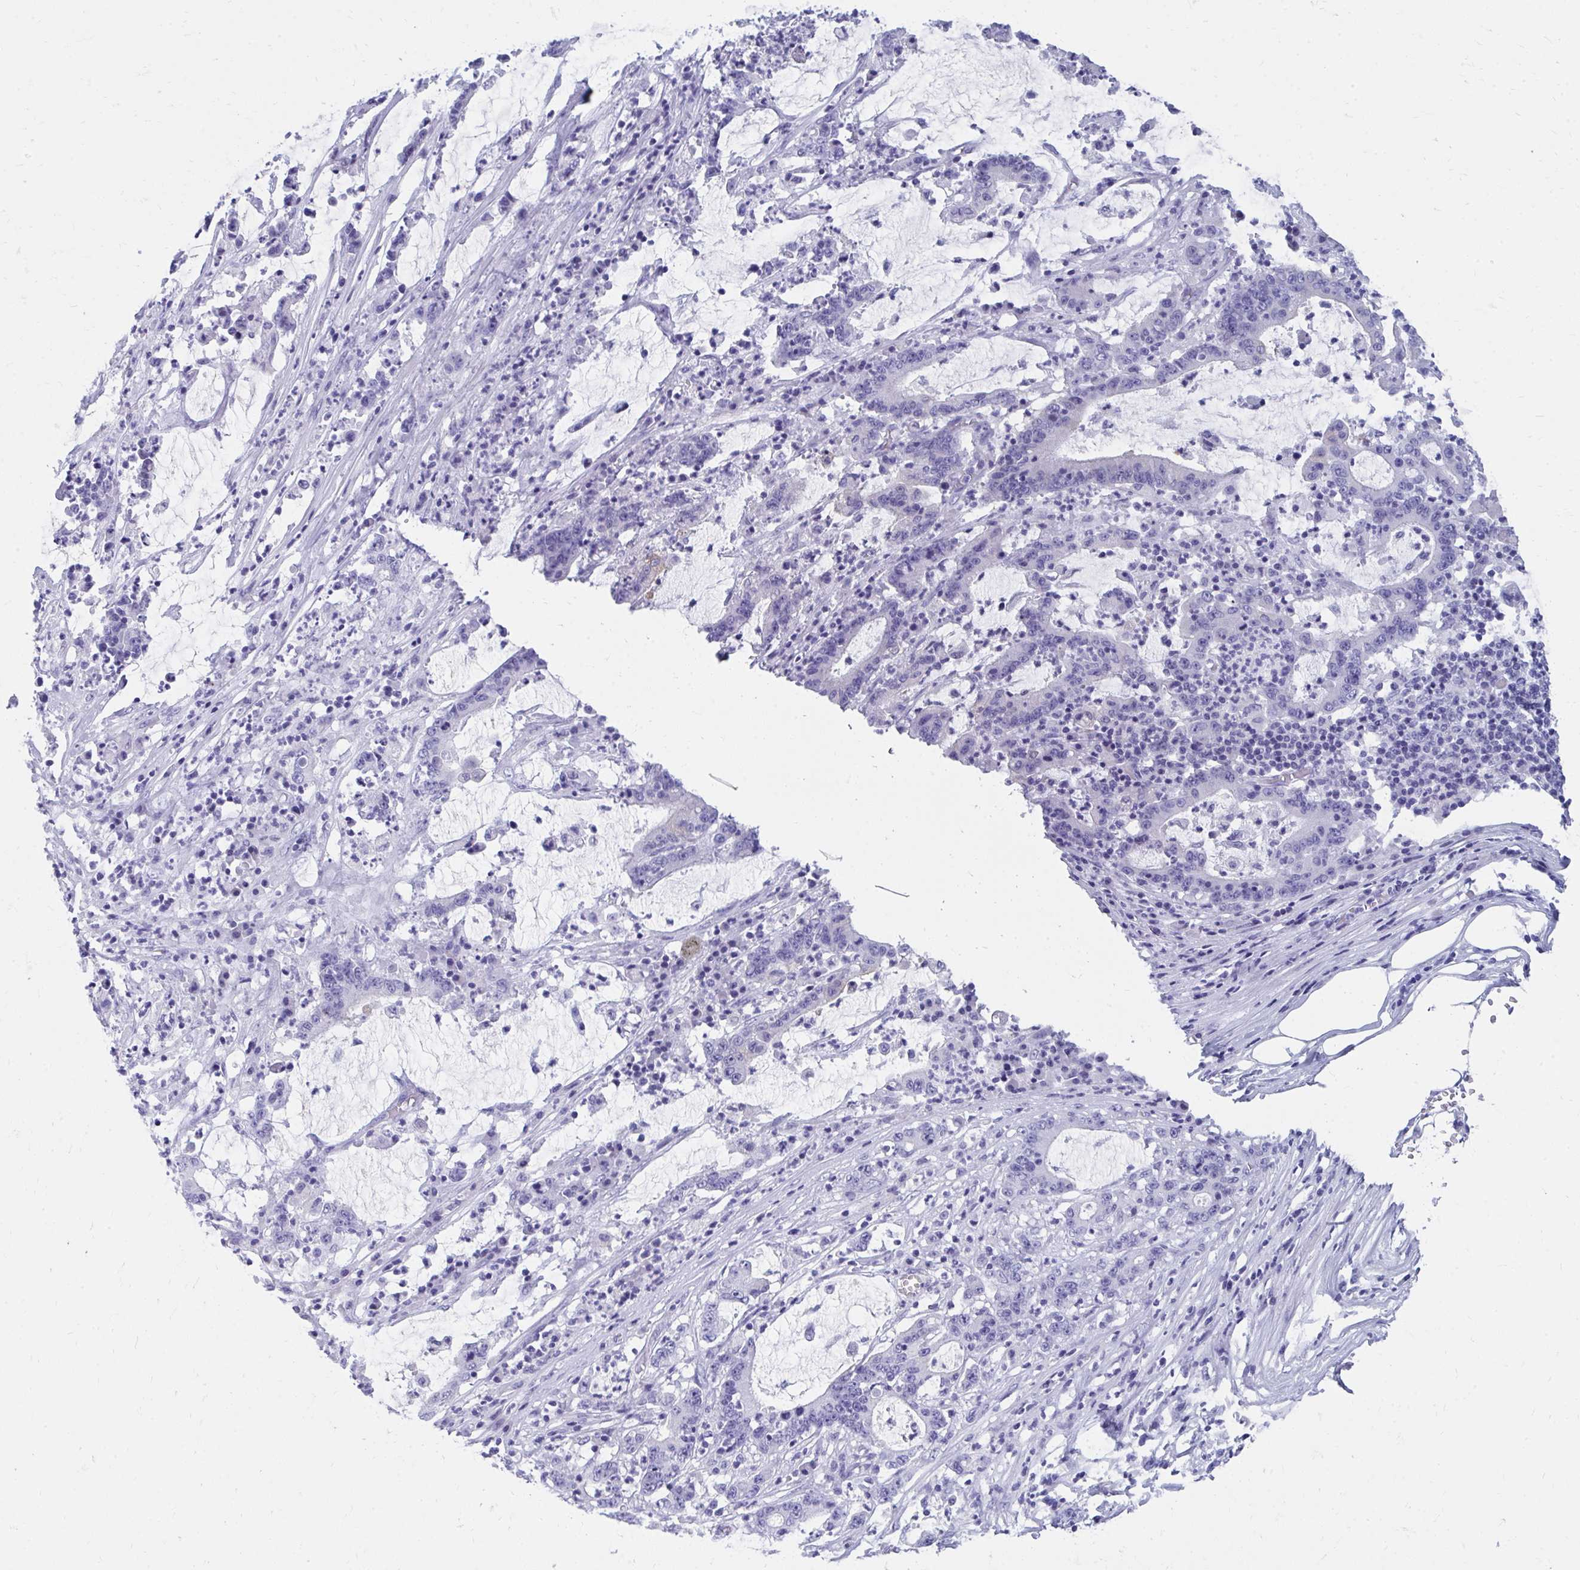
{"staining": {"intensity": "negative", "quantity": "none", "location": "none"}, "tissue": "stomach cancer", "cell_type": "Tumor cells", "image_type": "cancer", "snomed": [{"axis": "morphology", "description": "Adenocarcinoma, NOS"}, {"axis": "topography", "description": "Stomach, upper"}], "caption": "Immunohistochemistry of human stomach cancer shows no staining in tumor cells.", "gene": "HGD", "patient": {"sex": "male", "age": 68}}